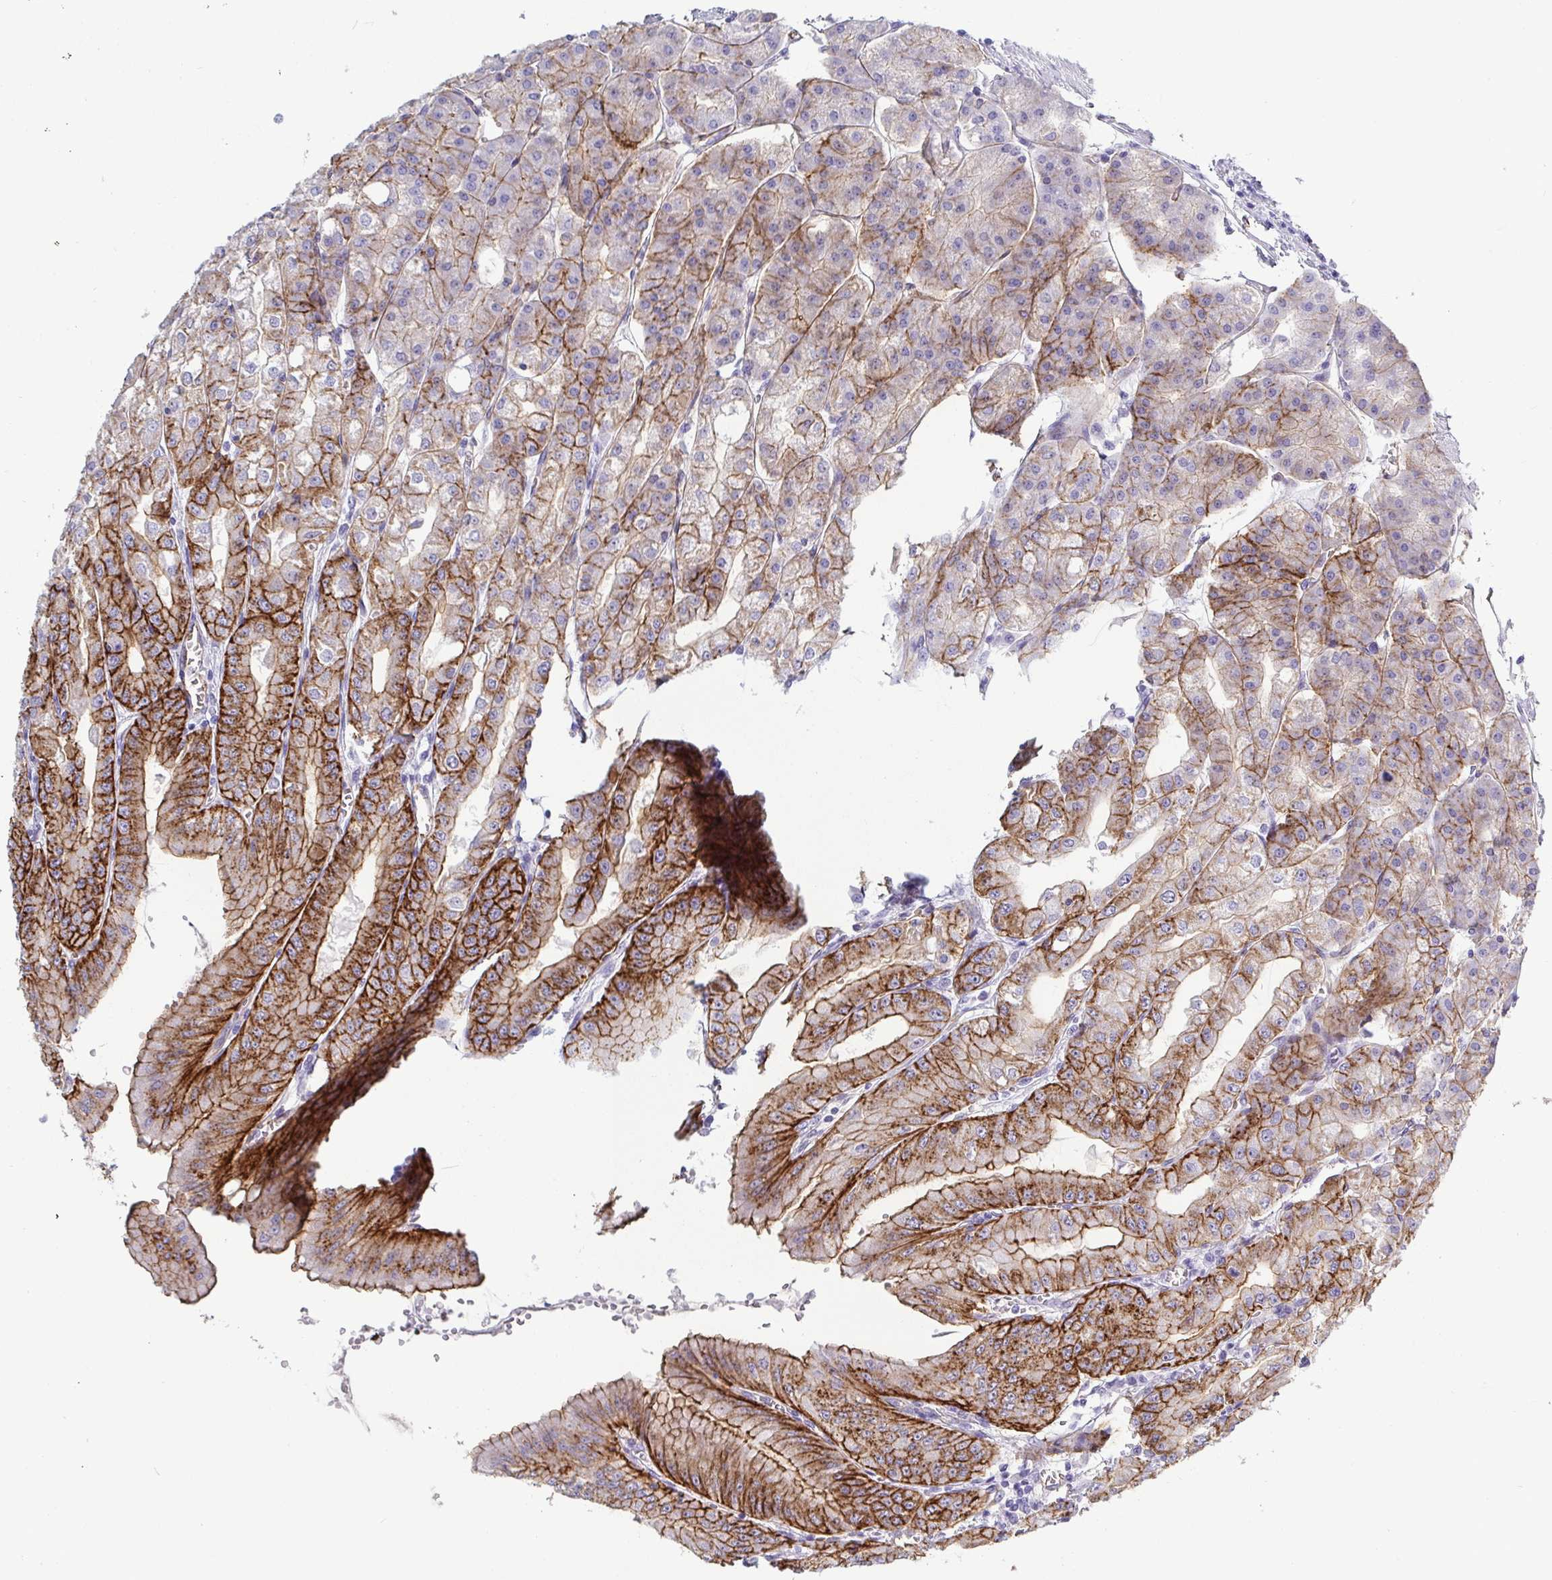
{"staining": {"intensity": "strong", "quantity": "25%-75%", "location": "cytoplasmic/membranous"}, "tissue": "stomach", "cell_type": "Glandular cells", "image_type": "normal", "snomed": [{"axis": "morphology", "description": "Normal tissue, NOS"}, {"axis": "topography", "description": "Stomach, lower"}], "caption": "Stomach stained with DAB (3,3'-diaminobenzidine) immunohistochemistry demonstrates high levels of strong cytoplasmic/membranous staining in approximately 25%-75% of glandular cells.", "gene": "LIMA1", "patient": {"sex": "male", "age": 71}}